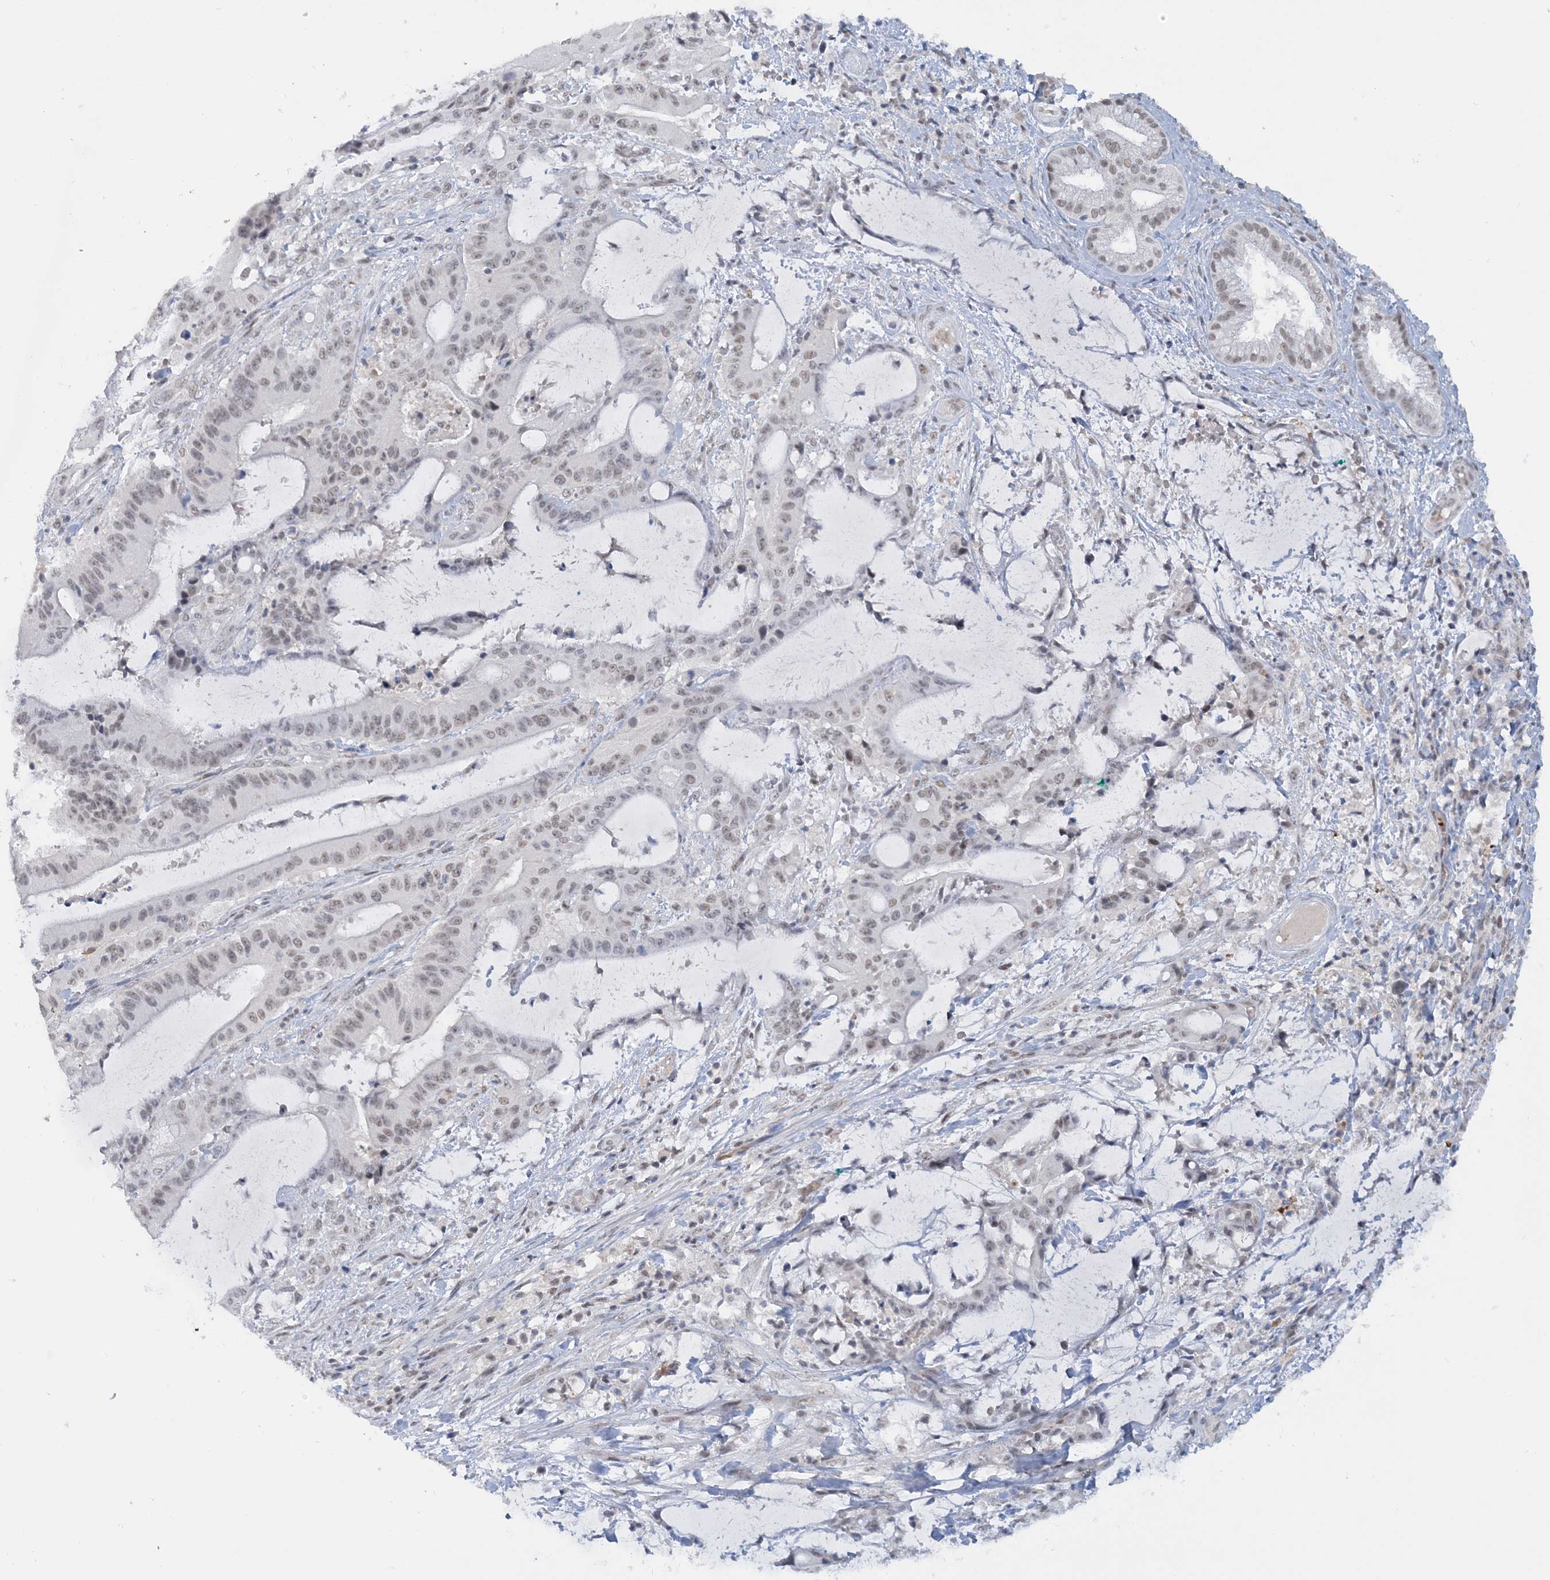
{"staining": {"intensity": "weak", "quantity": "25%-75%", "location": "nuclear"}, "tissue": "liver cancer", "cell_type": "Tumor cells", "image_type": "cancer", "snomed": [{"axis": "morphology", "description": "Normal tissue, NOS"}, {"axis": "morphology", "description": "Cholangiocarcinoma"}, {"axis": "topography", "description": "Liver"}, {"axis": "topography", "description": "Peripheral nerve tissue"}], "caption": "Human cholangiocarcinoma (liver) stained for a protein (brown) demonstrates weak nuclear positive positivity in approximately 25%-75% of tumor cells.", "gene": "KMT2D", "patient": {"sex": "female", "age": 73}}